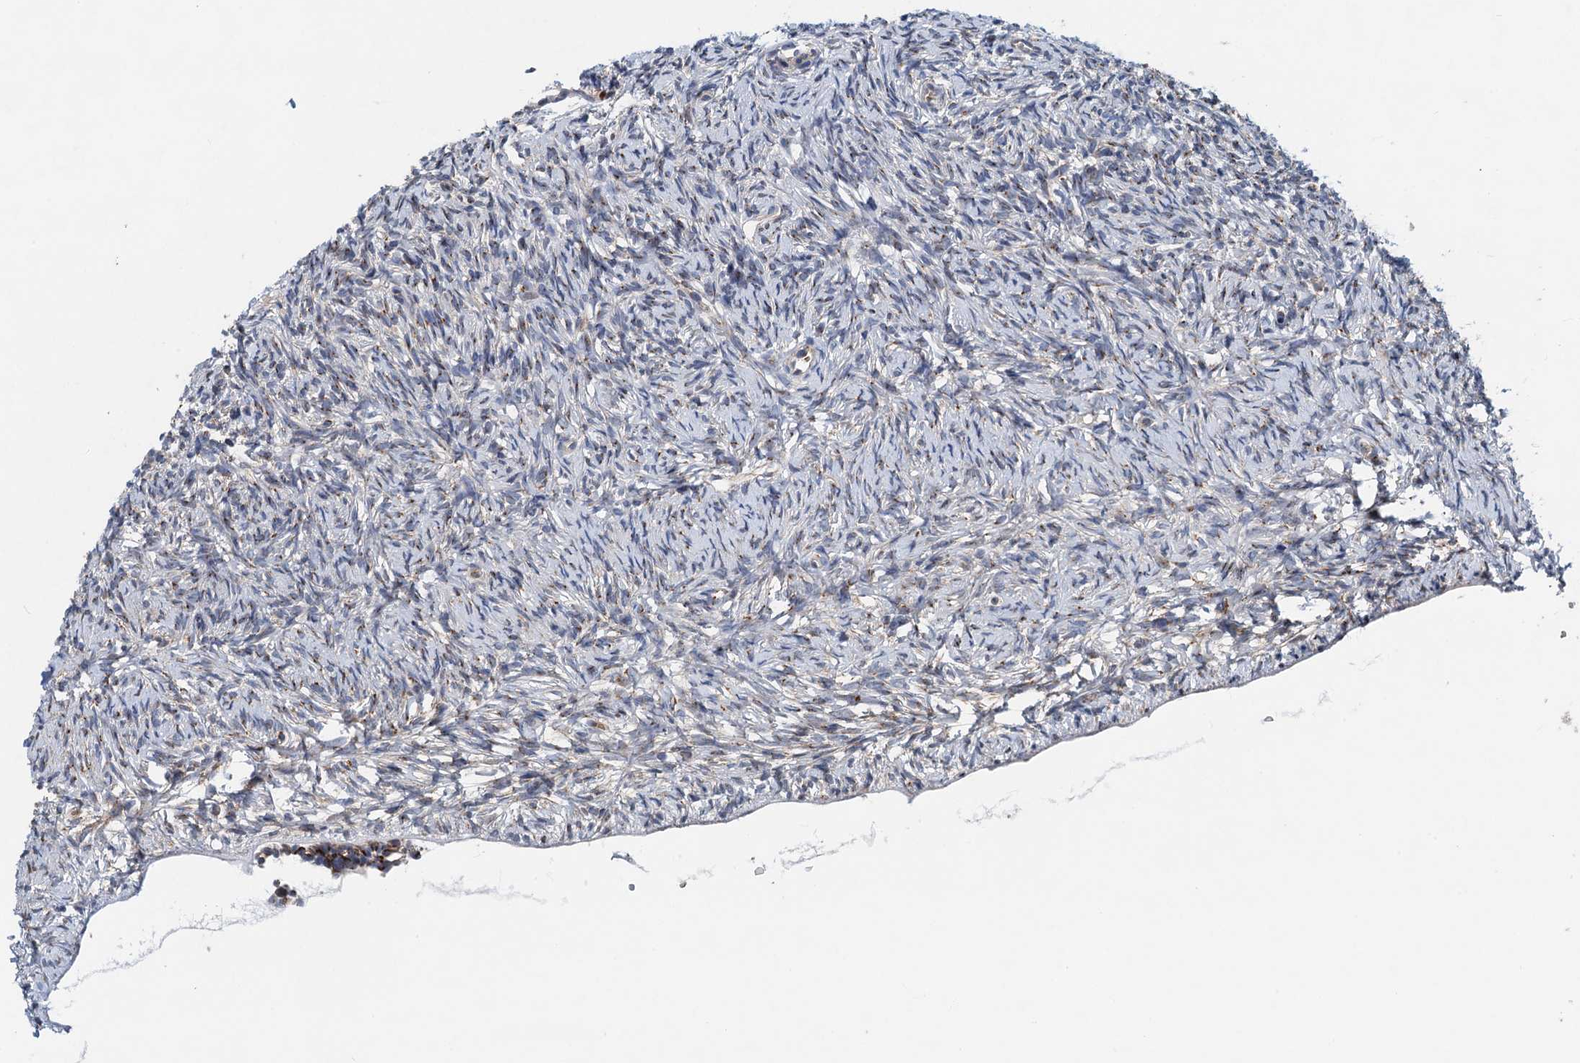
{"staining": {"intensity": "negative", "quantity": "none", "location": "none"}, "tissue": "ovary", "cell_type": "Ovarian stroma cells", "image_type": "normal", "snomed": [{"axis": "morphology", "description": "Normal tissue, NOS"}, {"axis": "topography", "description": "Ovary"}], "caption": "Ovarian stroma cells show no significant protein expression in unremarkable ovary. (Immunohistochemistry, brightfield microscopy, high magnification).", "gene": "NBEA", "patient": {"sex": "female", "age": 51}}